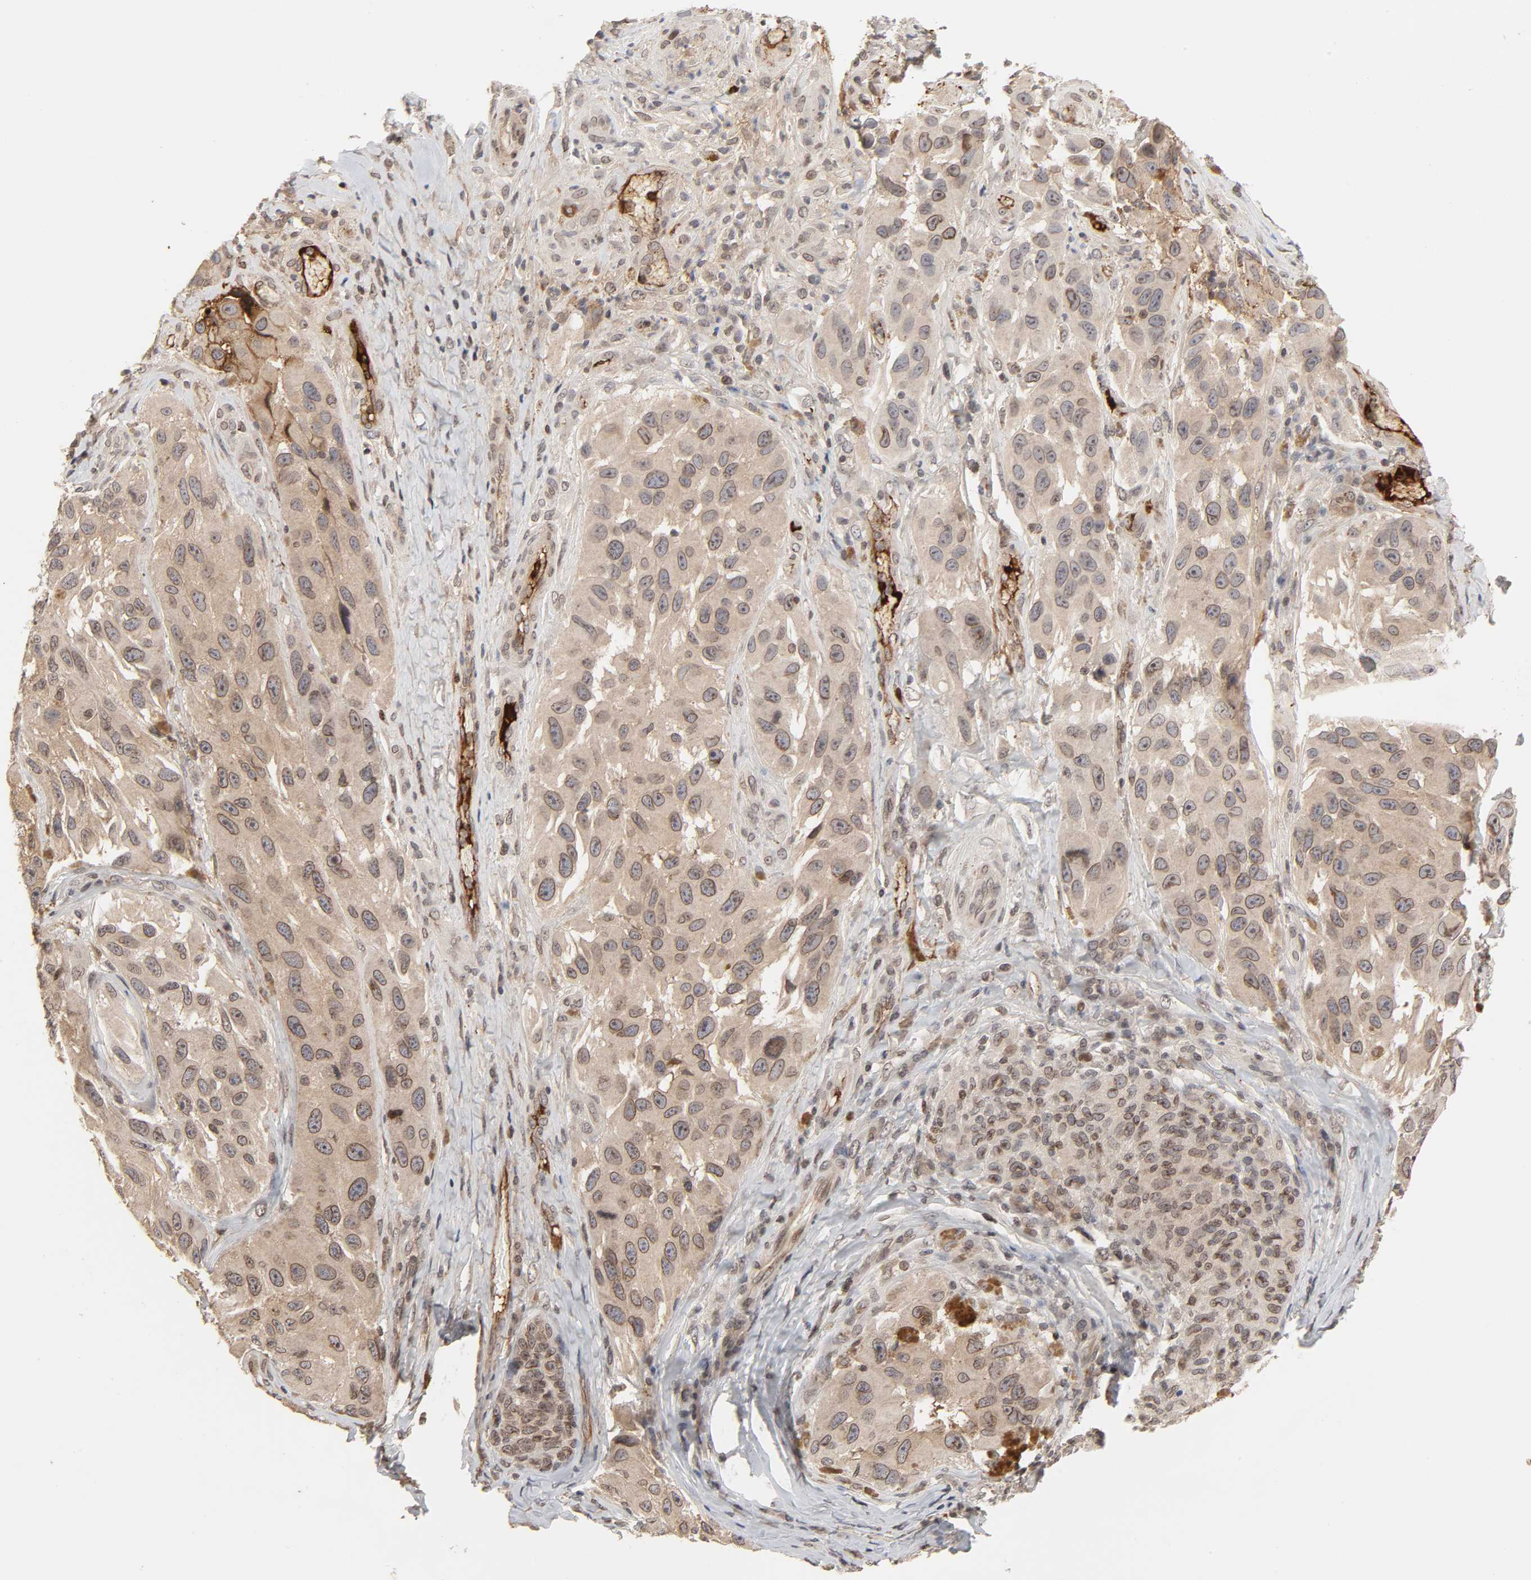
{"staining": {"intensity": "moderate", "quantity": ">75%", "location": "cytoplasmic/membranous,nuclear"}, "tissue": "melanoma", "cell_type": "Tumor cells", "image_type": "cancer", "snomed": [{"axis": "morphology", "description": "Malignant melanoma, NOS"}, {"axis": "topography", "description": "Skin"}], "caption": "Tumor cells reveal moderate cytoplasmic/membranous and nuclear staining in about >75% of cells in malignant melanoma. Ihc stains the protein of interest in brown and the nuclei are stained blue.", "gene": "CPN2", "patient": {"sex": "female", "age": 73}}